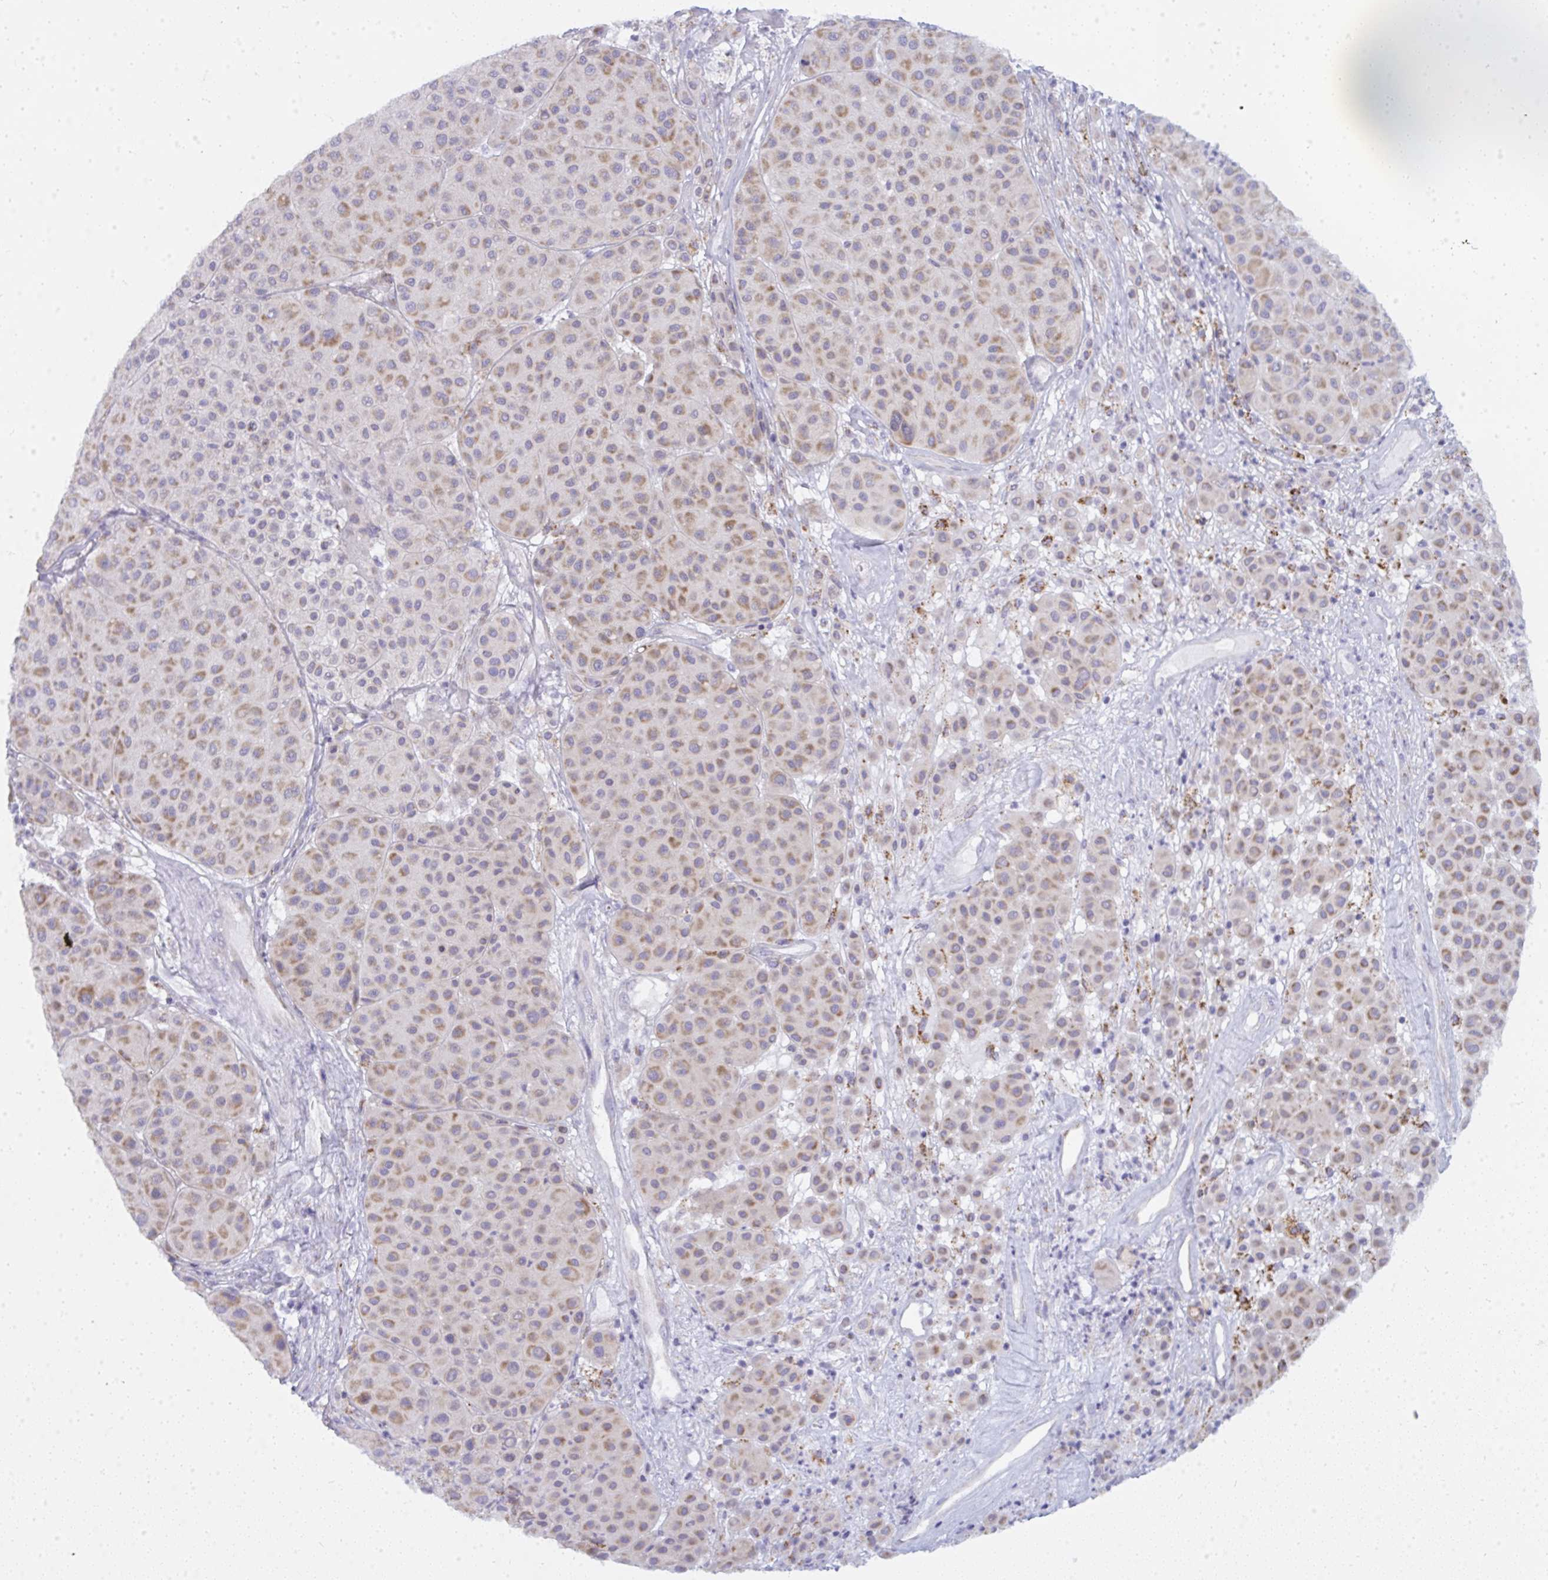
{"staining": {"intensity": "weak", "quantity": "25%-75%", "location": "cytoplasmic/membranous"}, "tissue": "melanoma", "cell_type": "Tumor cells", "image_type": "cancer", "snomed": [{"axis": "morphology", "description": "Malignant melanoma, Metastatic site"}, {"axis": "topography", "description": "Smooth muscle"}], "caption": "This micrograph shows immunohistochemistry staining of malignant melanoma (metastatic site), with low weak cytoplasmic/membranous positivity in approximately 25%-75% of tumor cells.", "gene": "ATG9A", "patient": {"sex": "male", "age": 41}}